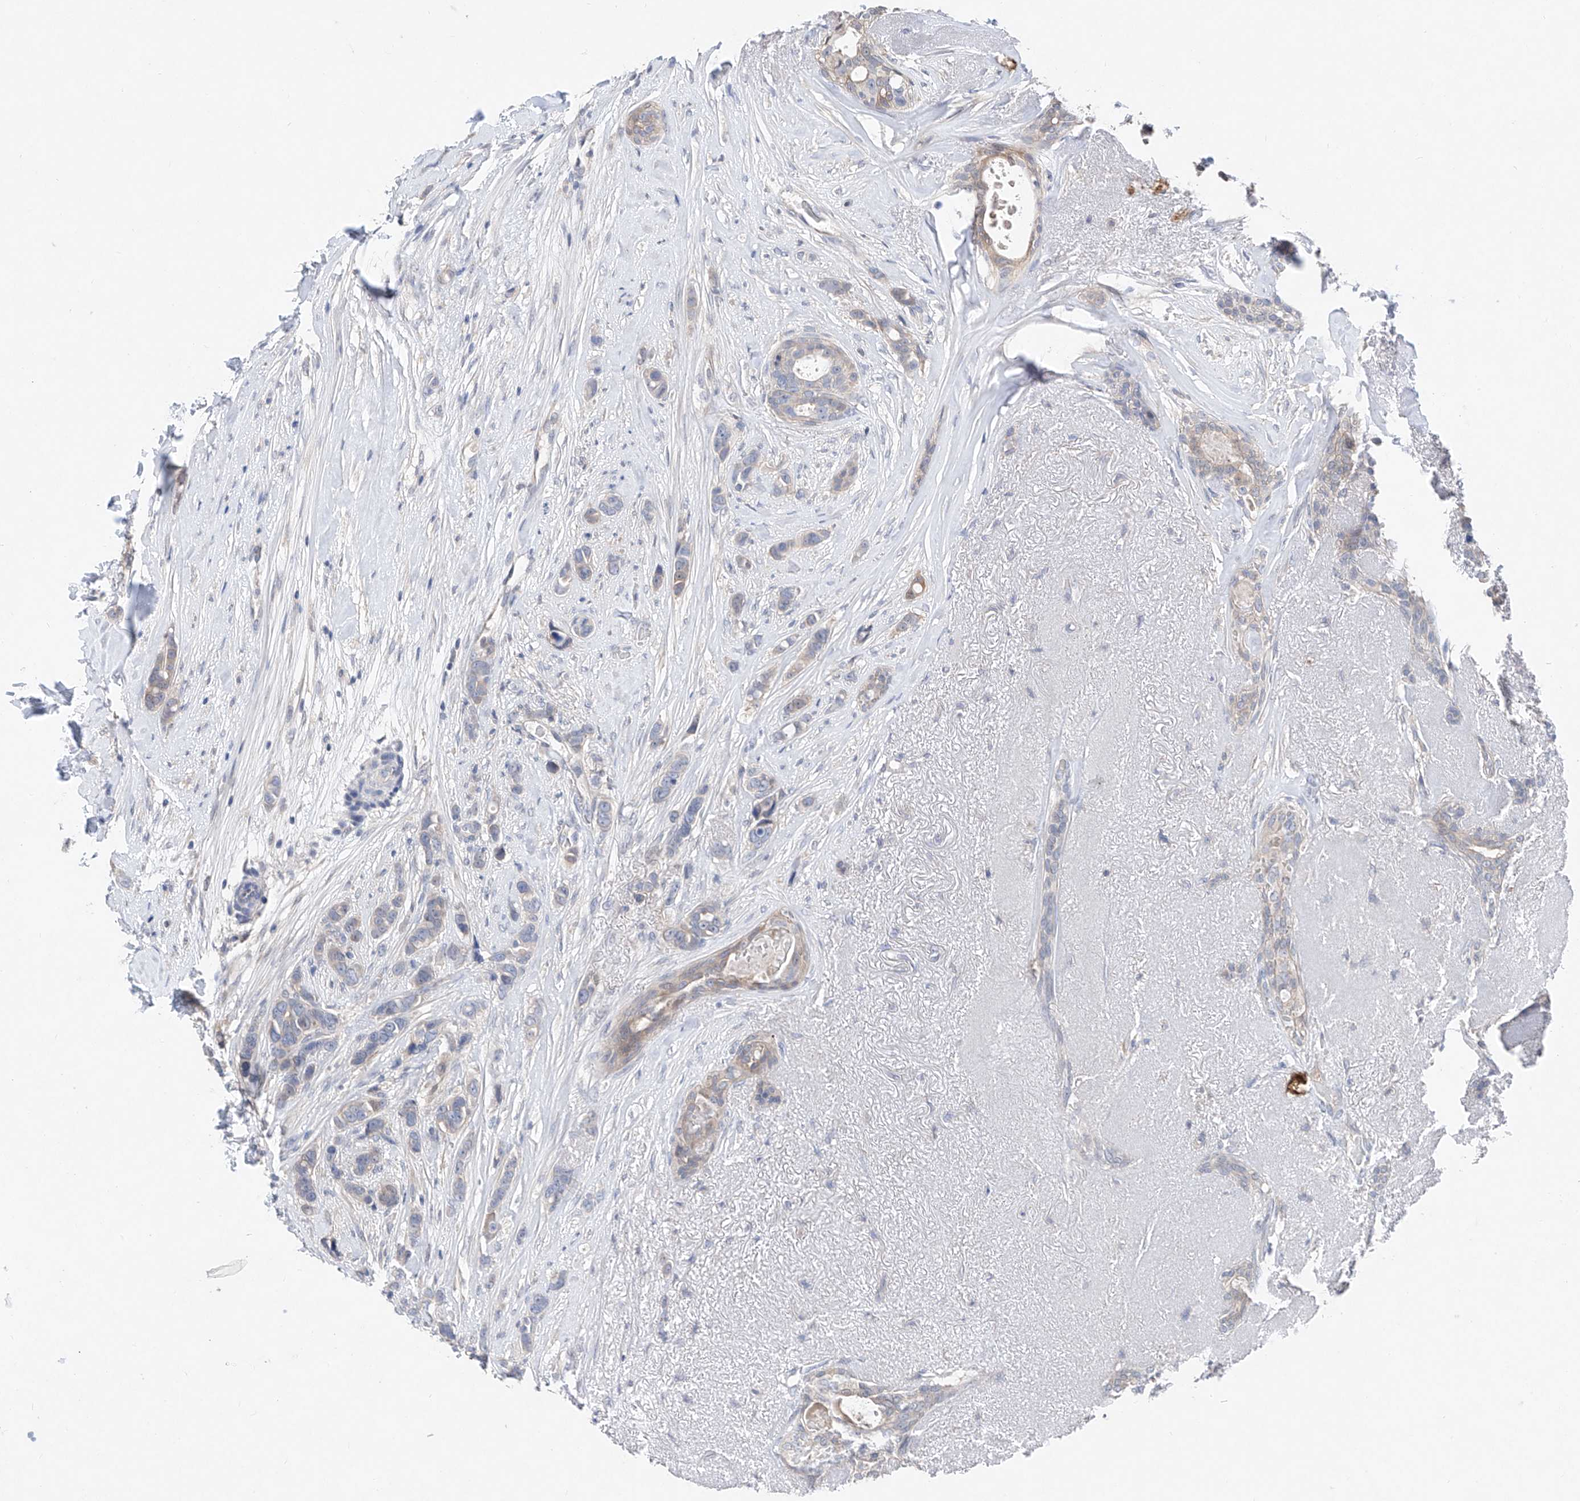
{"staining": {"intensity": "weak", "quantity": "<25%", "location": "cytoplasmic/membranous"}, "tissue": "breast cancer", "cell_type": "Tumor cells", "image_type": "cancer", "snomed": [{"axis": "morphology", "description": "Lobular carcinoma"}, {"axis": "topography", "description": "Breast"}], "caption": "This is an IHC photomicrograph of breast lobular carcinoma. There is no positivity in tumor cells.", "gene": "FUCA2", "patient": {"sex": "female", "age": 51}}